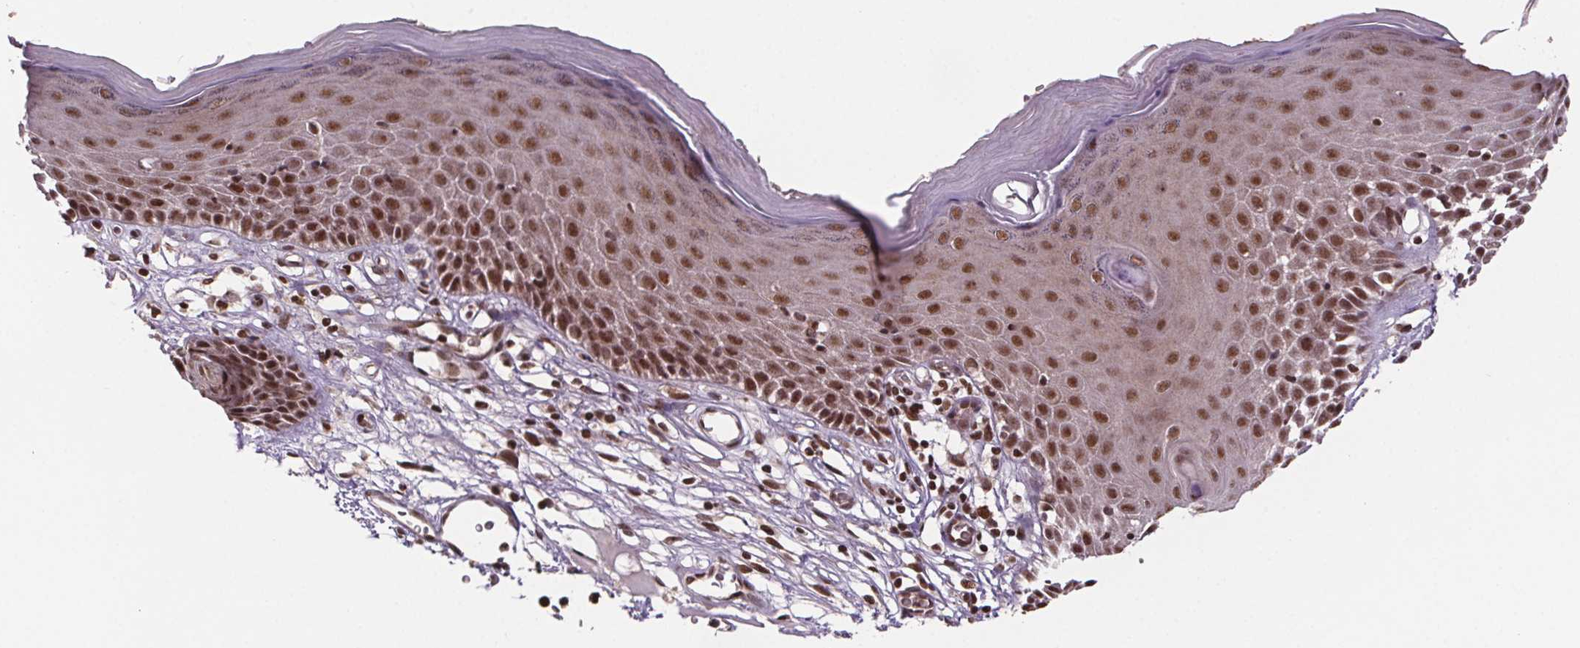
{"staining": {"intensity": "moderate", "quantity": ">75%", "location": "nuclear"}, "tissue": "skin", "cell_type": "Epidermal cells", "image_type": "normal", "snomed": [{"axis": "morphology", "description": "Normal tissue, NOS"}, {"axis": "topography", "description": "Vulva"}], "caption": "Immunohistochemical staining of benign skin shows medium levels of moderate nuclear expression in about >75% of epidermal cells.", "gene": "JARID2", "patient": {"sex": "female", "age": 68}}